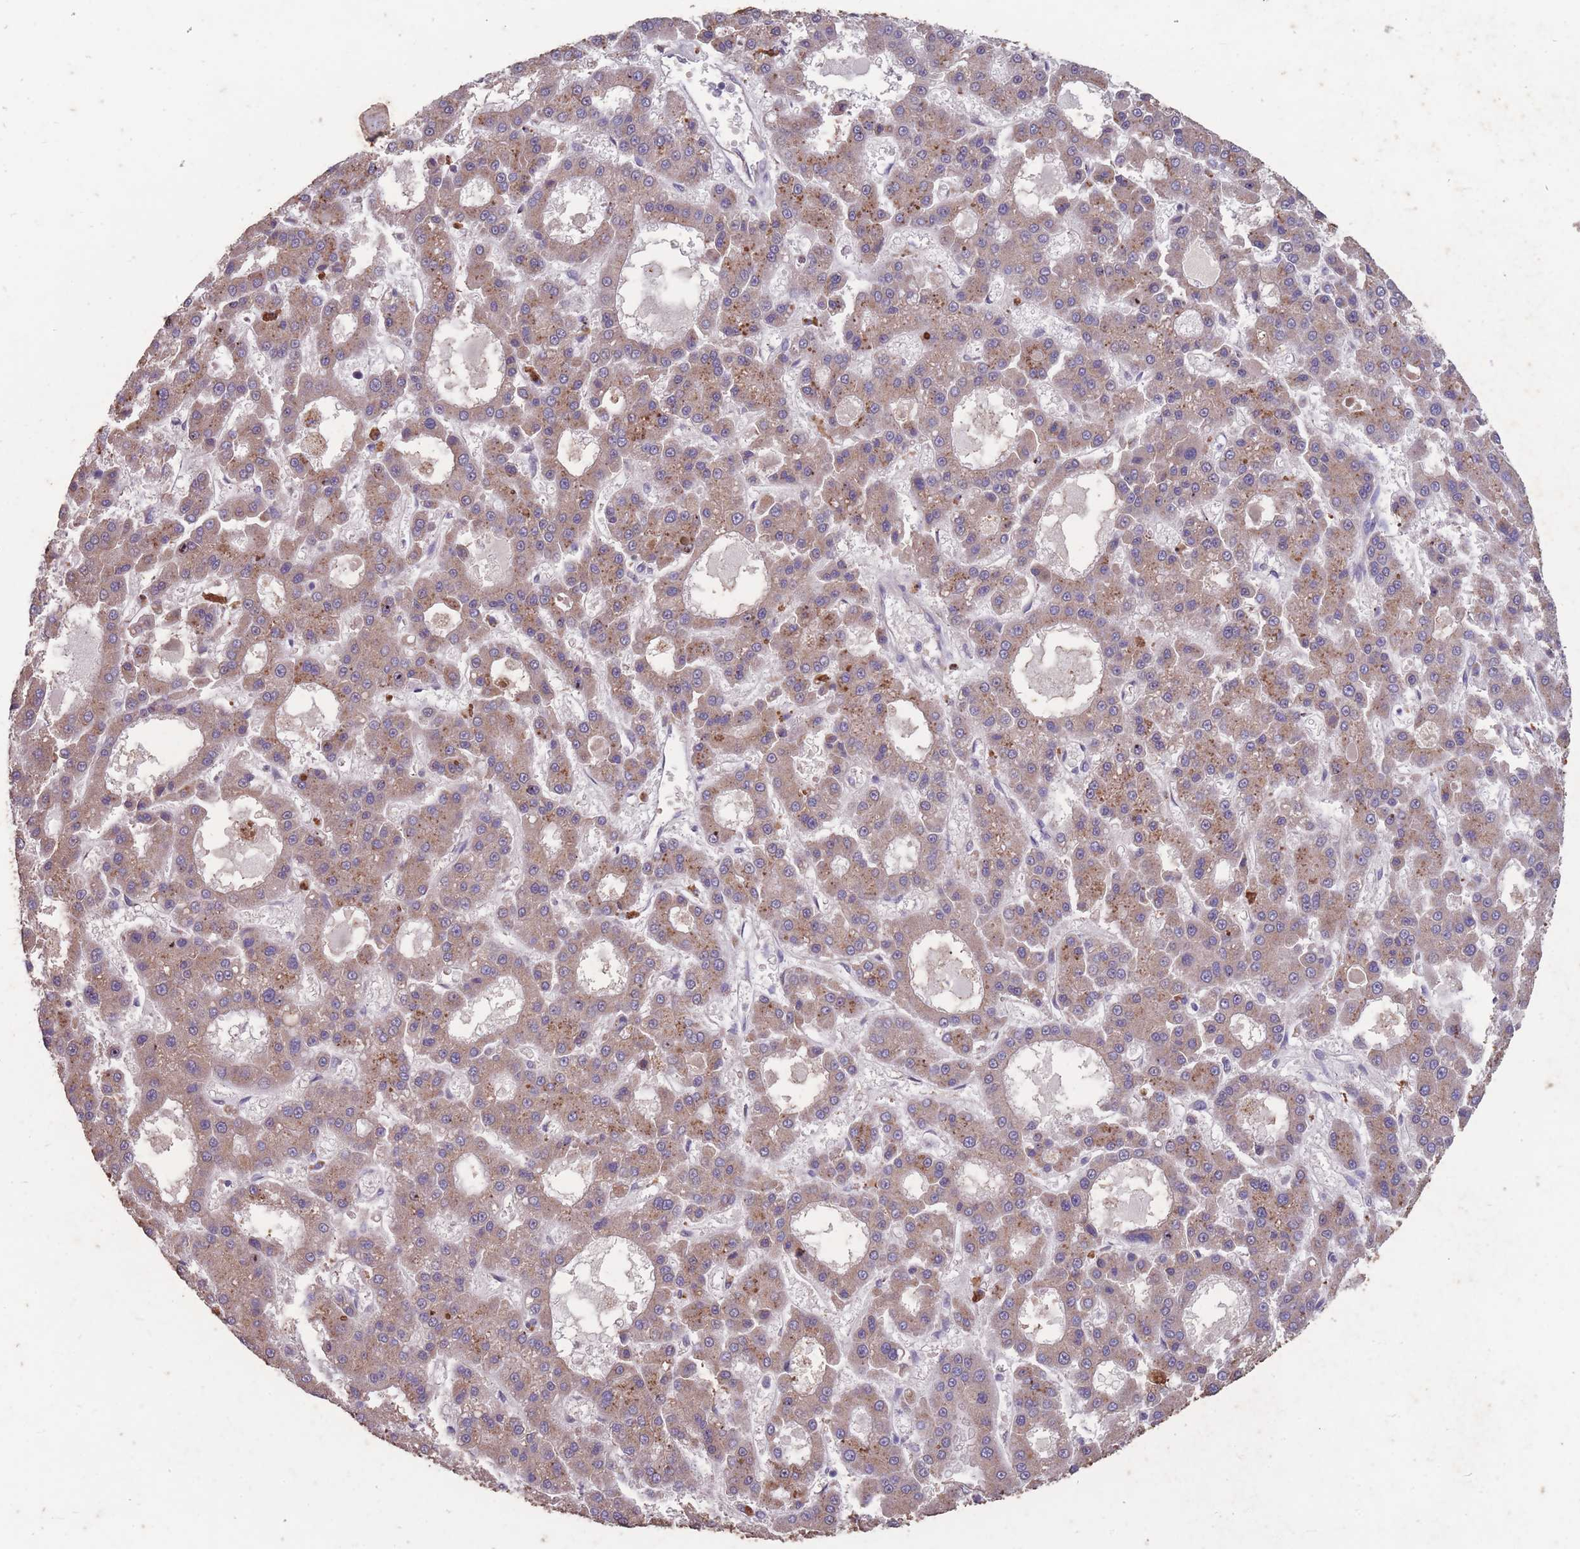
{"staining": {"intensity": "moderate", "quantity": ">75%", "location": "cytoplasmic/membranous"}, "tissue": "liver cancer", "cell_type": "Tumor cells", "image_type": "cancer", "snomed": [{"axis": "morphology", "description": "Carcinoma, Hepatocellular, NOS"}, {"axis": "topography", "description": "Liver"}], "caption": "High-magnification brightfield microscopy of hepatocellular carcinoma (liver) stained with DAB (brown) and counterstained with hematoxylin (blue). tumor cells exhibit moderate cytoplasmic/membranous expression is present in approximately>75% of cells.", "gene": "STIM2", "patient": {"sex": "male", "age": 70}}